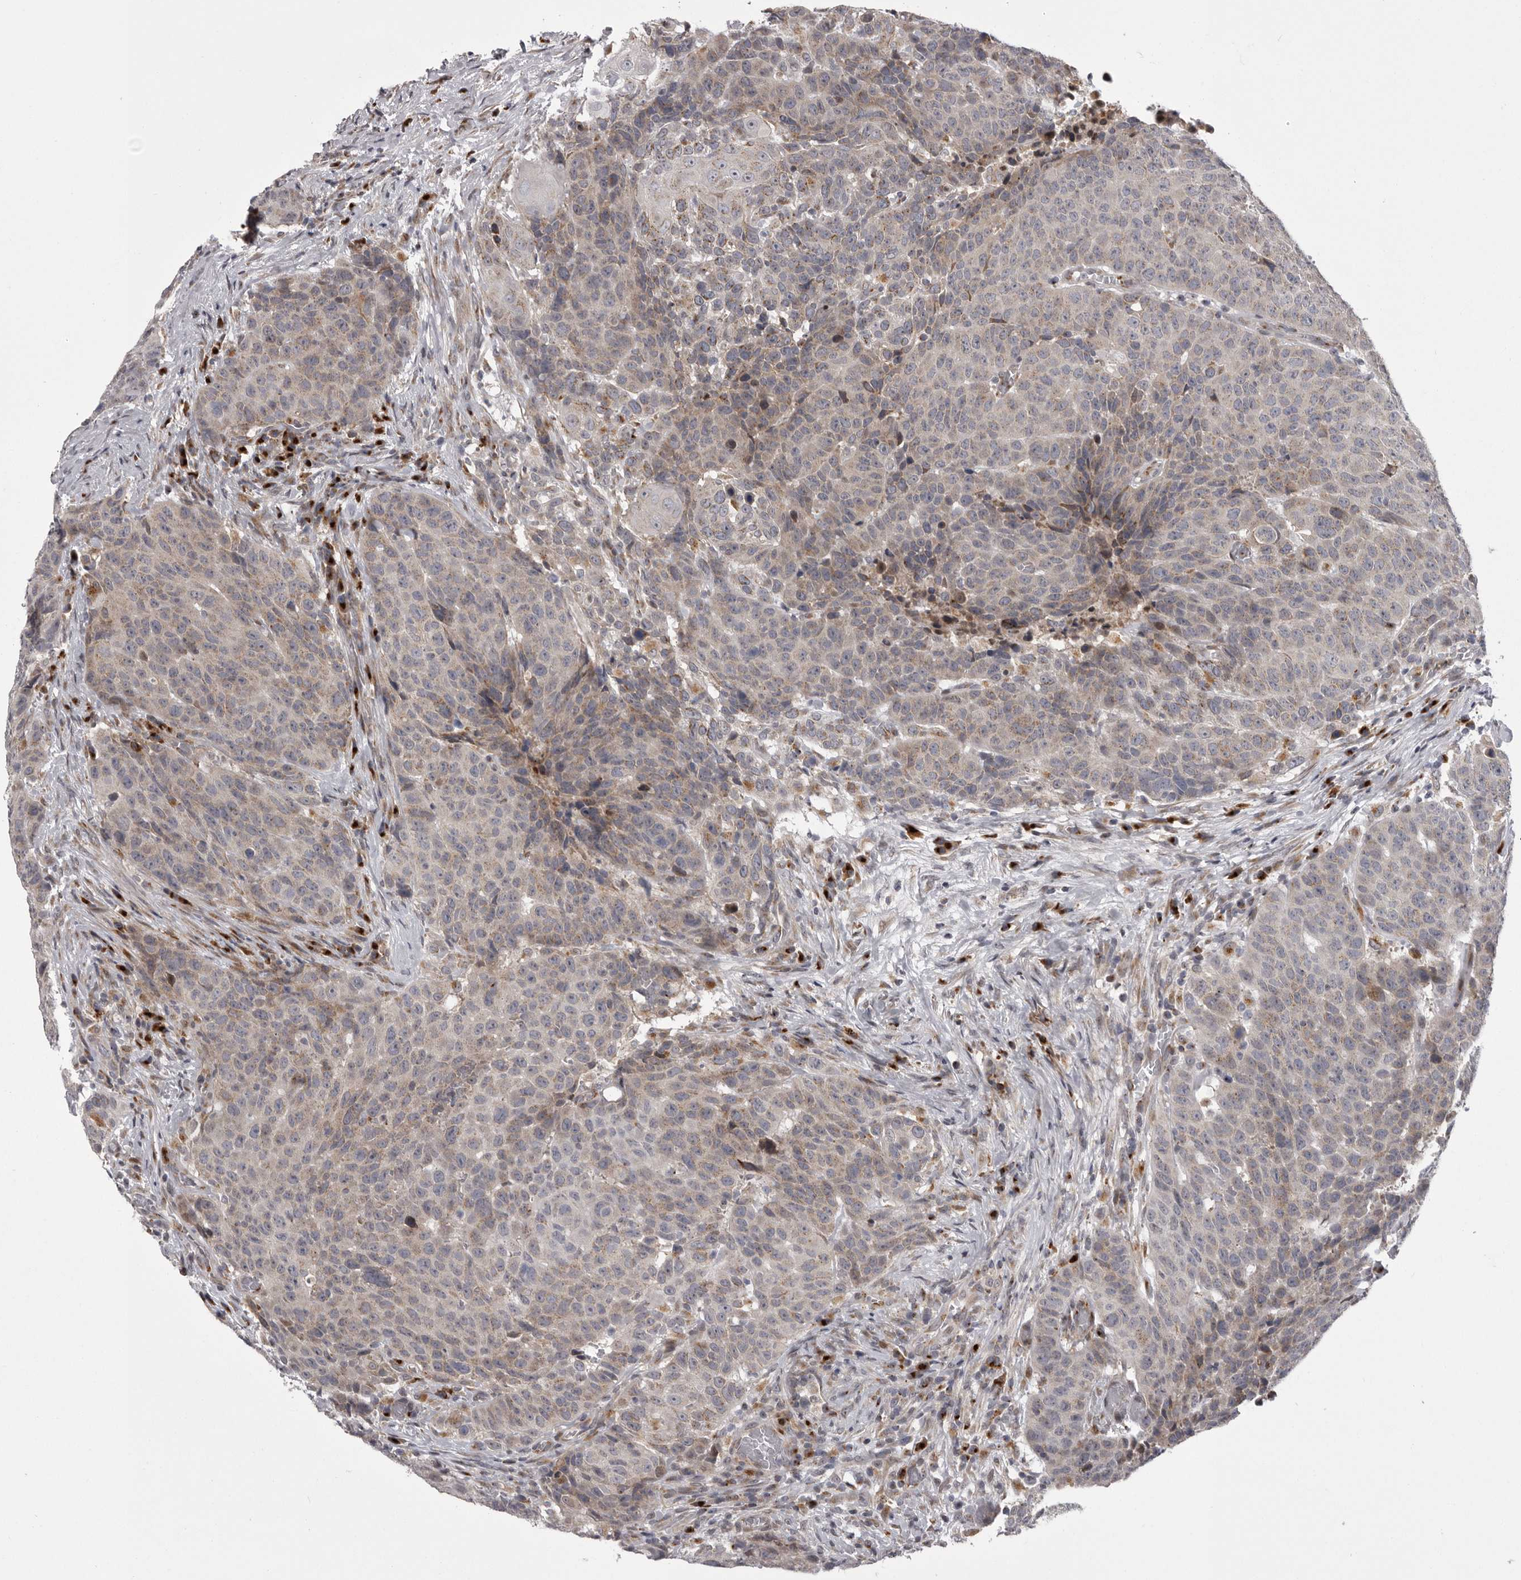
{"staining": {"intensity": "weak", "quantity": "25%-75%", "location": "cytoplasmic/membranous"}, "tissue": "head and neck cancer", "cell_type": "Tumor cells", "image_type": "cancer", "snomed": [{"axis": "morphology", "description": "Squamous cell carcinoma, NOS"}, {"axis": "topography", "description": "Head-Neck"}], "caption": "Immunohistochemical staining of head and neck squamous cell carcinoma demonstrates low levels of weak cytoplasmic/membranous protein staining in approximately 25%-75% of tumor cells.", "gene": "WDR47", "patient": {"sex": "male", "age": 66}}